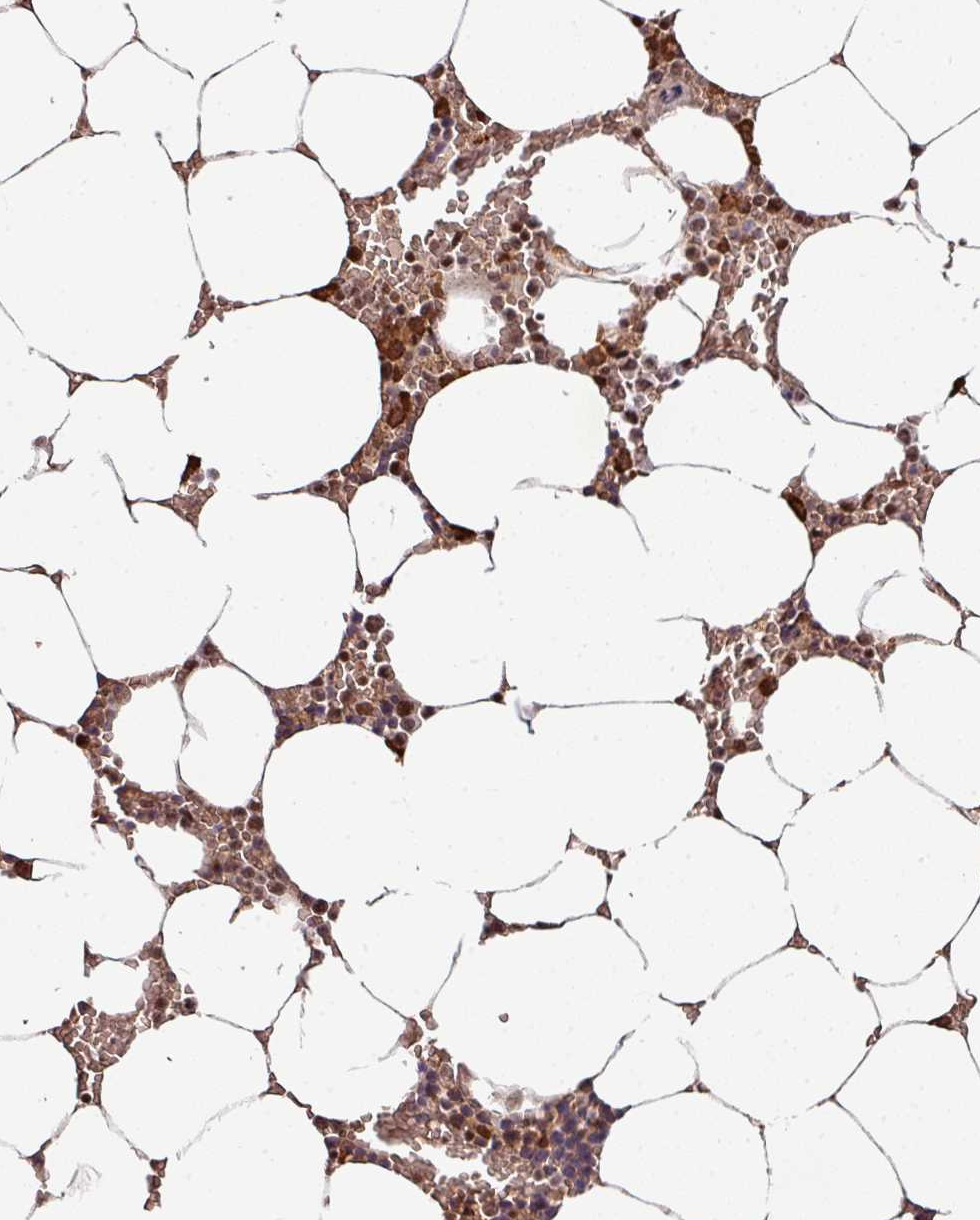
{"staining": {"intensity": "strong", "quantity": "<25%", "location": "cytoplasmic/membranous"}, "tissue": "bone marrow", "cell_type": "Hematopoietic cells", "image_type": "normal", "snomed": [{"axis": "morphology", "description": "Normal tissue, NOS"}, {"axis": "topography", "description": "Bone marrow"}], "caption": "Bone marrow stained with immunohistochemistry demonstrates strong cytoplasmic/membranous expression in about <25% of hematopoietic cells.", "gene": "PHF23", "patient": {"sex": "male", "age": 70}}